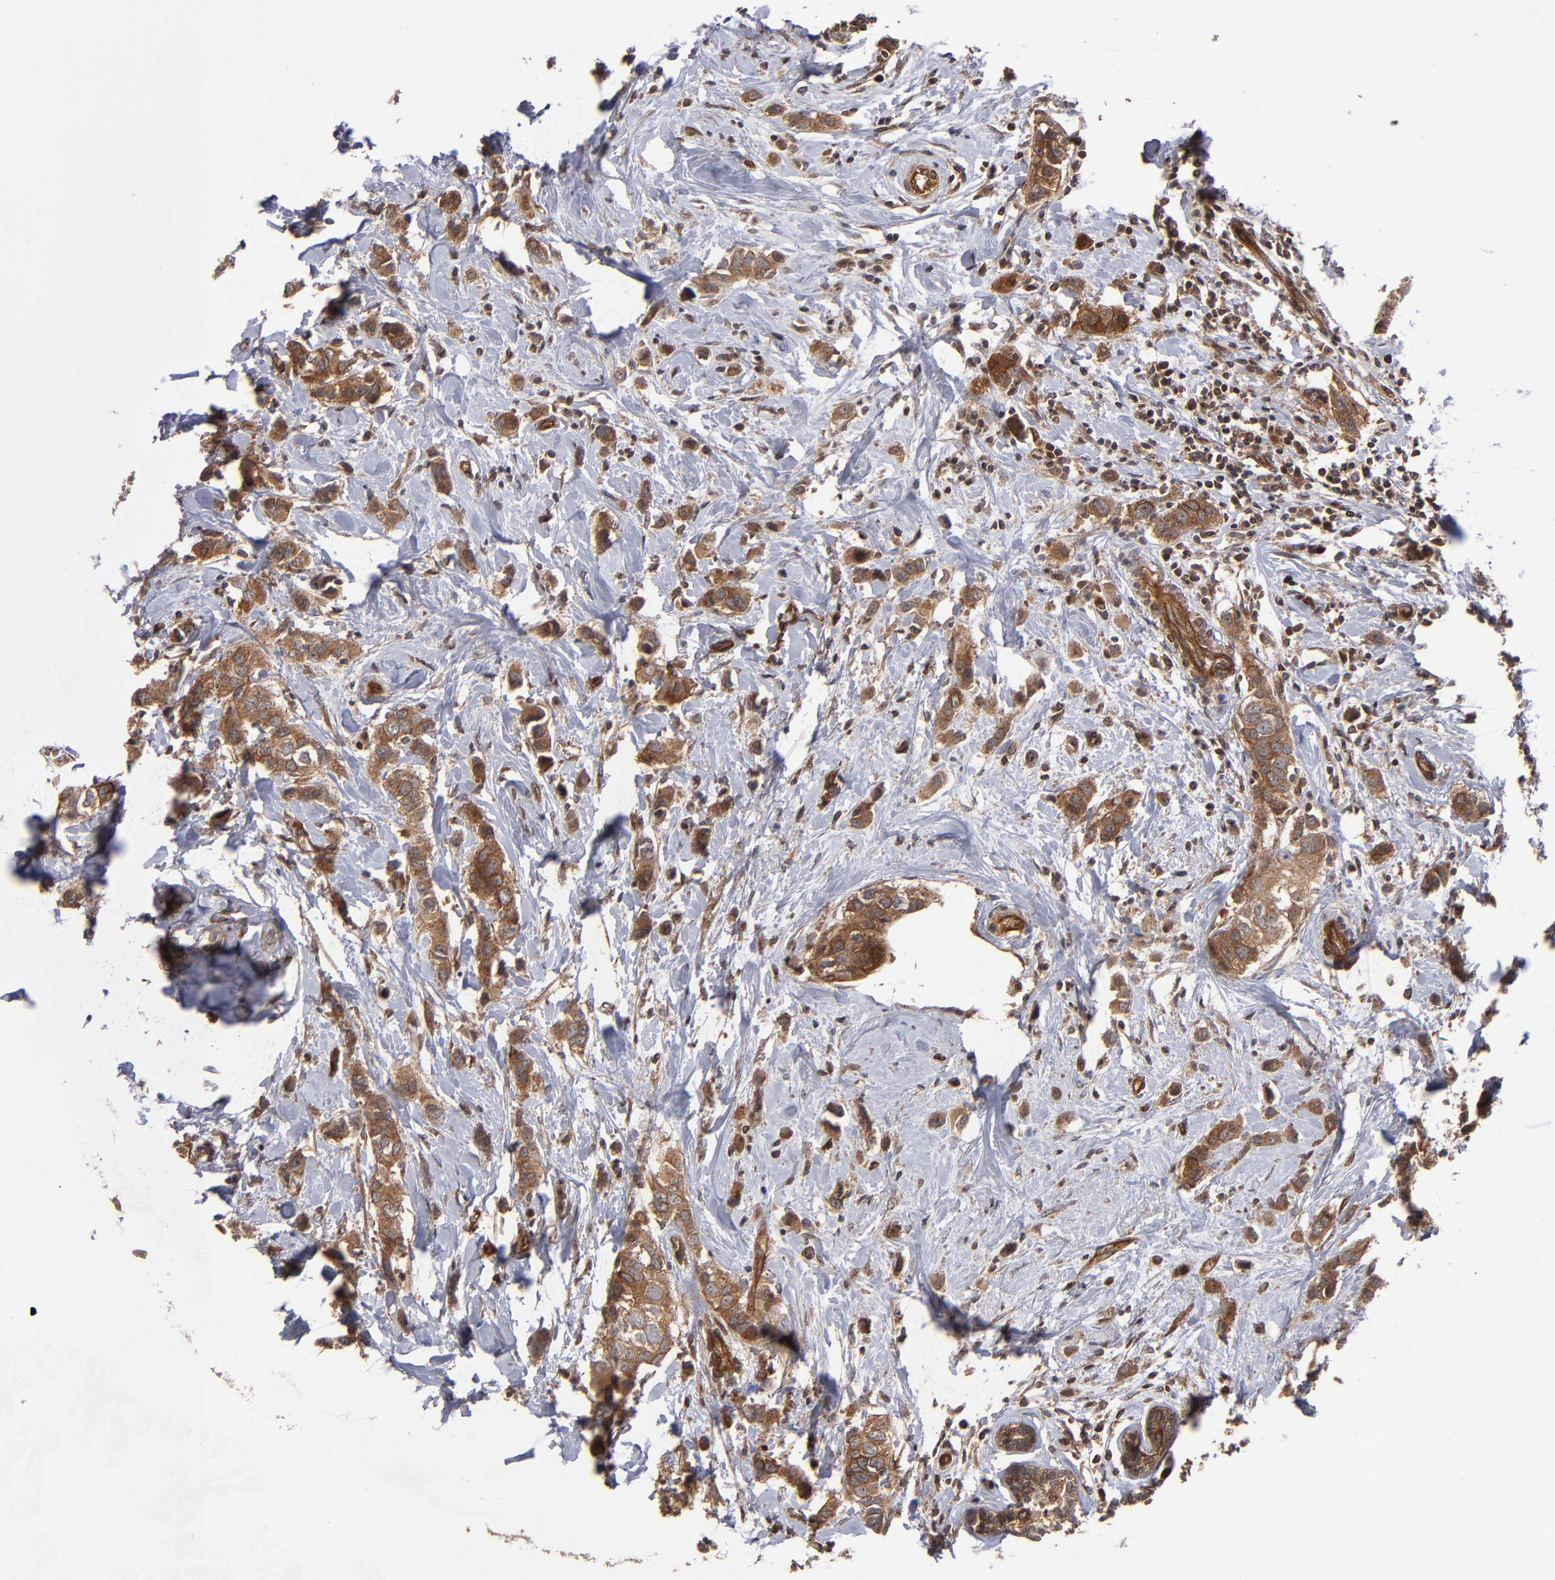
{"staining": {"intensity": "strong", "quantity": ">75%", "location": "cytoplasmic/membranous"}, "tissue": "breast cancer", "cell_type": "Tumor cells", "image_type": "cancer", "snomed": [{"axis": "morphology", "description": "Normal tissue, NOS"}, {"axis": "morphology", "description": "Duct carcinoma"}, {"axis": "topography", "description": "Breast"}], "caption": "Approximately >75% of tumor cells in human breast cancer reveal strong cytoplasmic/membranous protein staining as visualized by brown immunohistochemical staining.", "gene": "BDKRB1", "patient": {"sex": "female", "age": 50}}